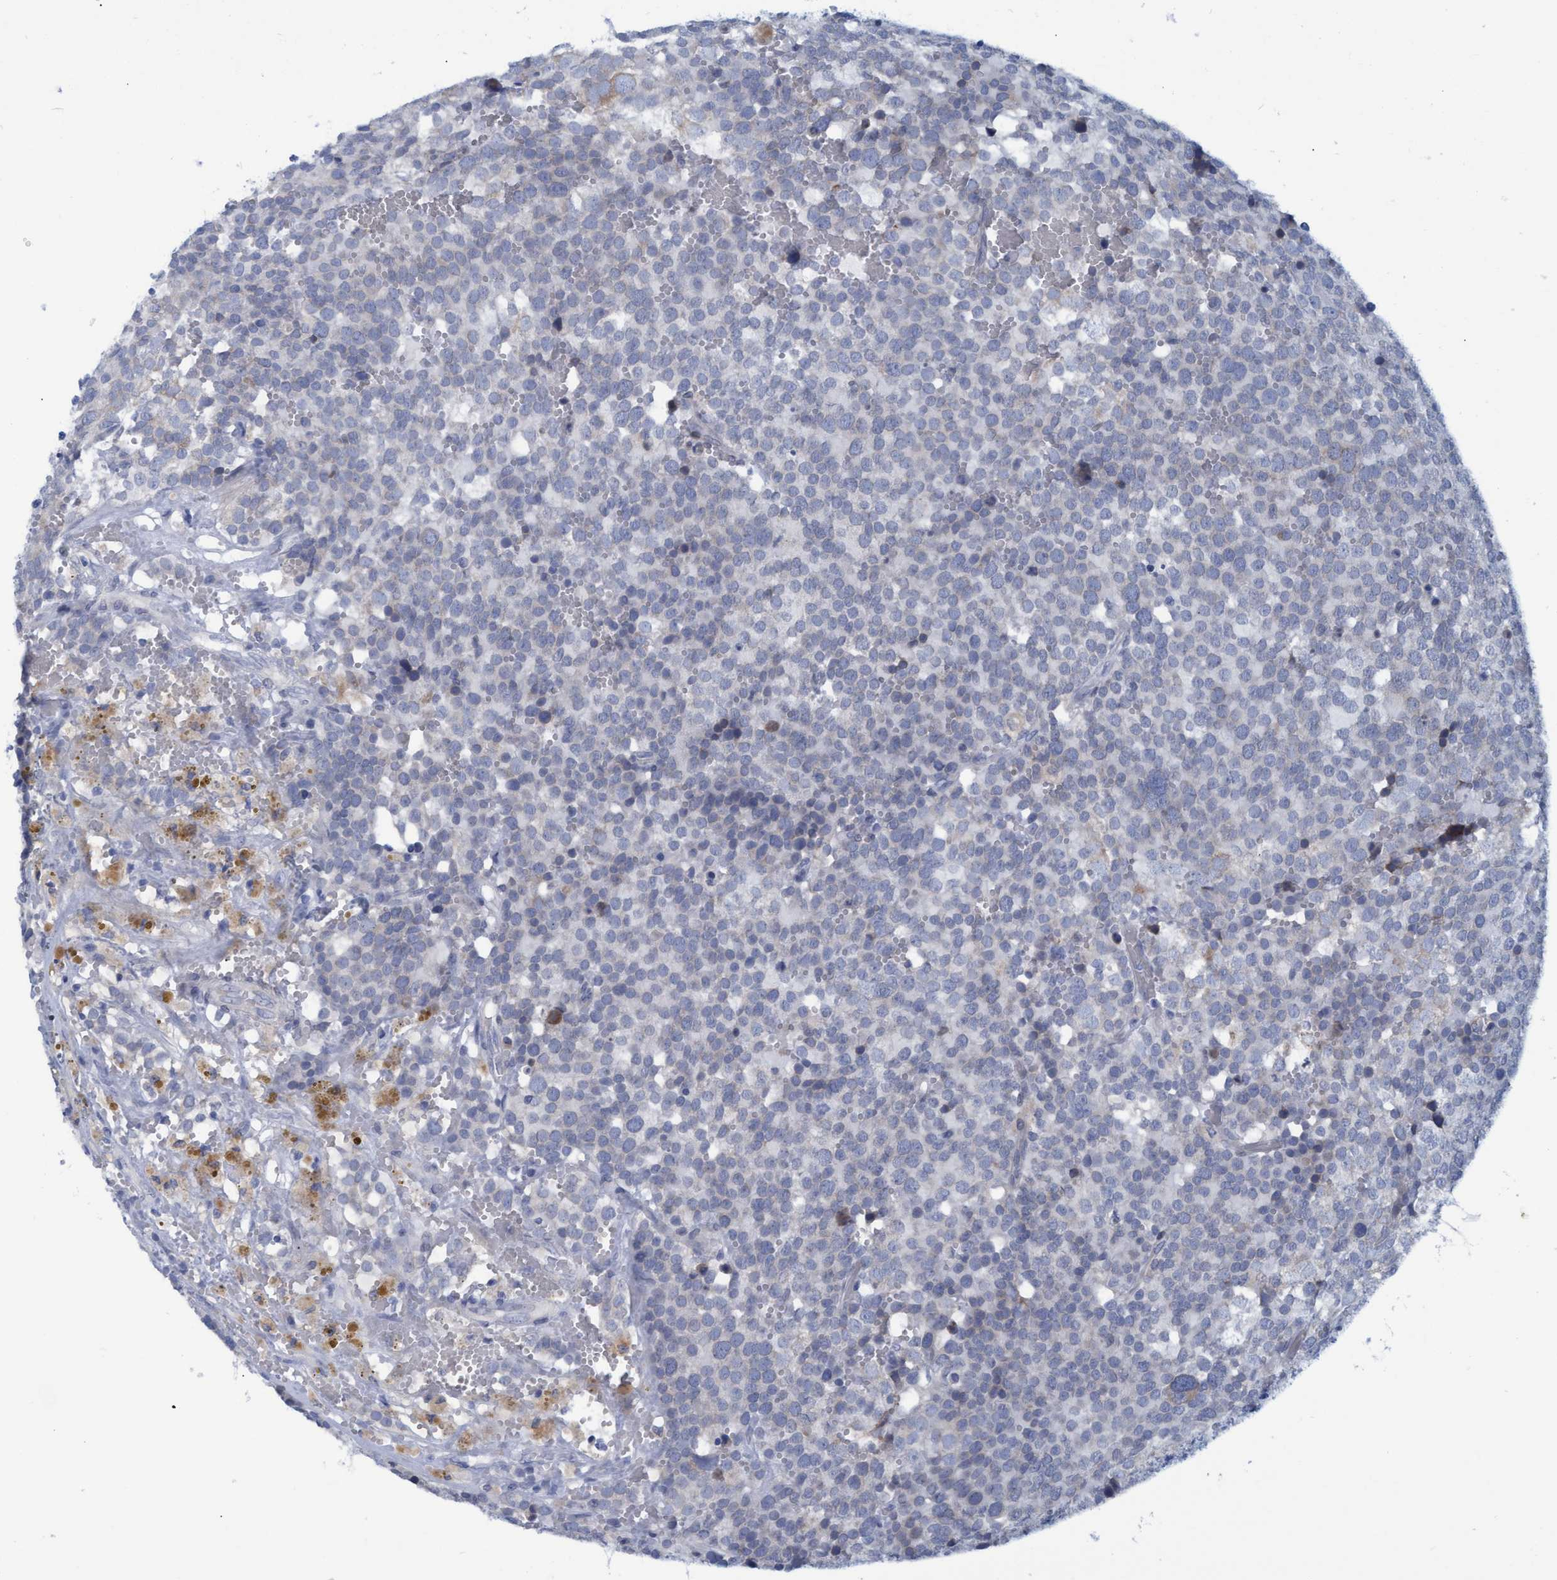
{"staining": {"intensity": "negative", "quantity": "none", "location": "none"}, "tissue": "testis cancer", "cell_type": "Tumor cells", "image_type": "cancer", "snomed": [{"axis": "morphology", "description": "Seminoma, NOS"}, {"axis": "topography", "description": "Testis"}], "caption": "Immunohistochemistry (IHC) image of human seminoma (testis) stained for a protein (brown), which shows no positivity in tumor cells. (IHC, brightfield microscopy, high magnification).", "gene": "SSTR3", "patient": {"sex": "male", "age": 71}}